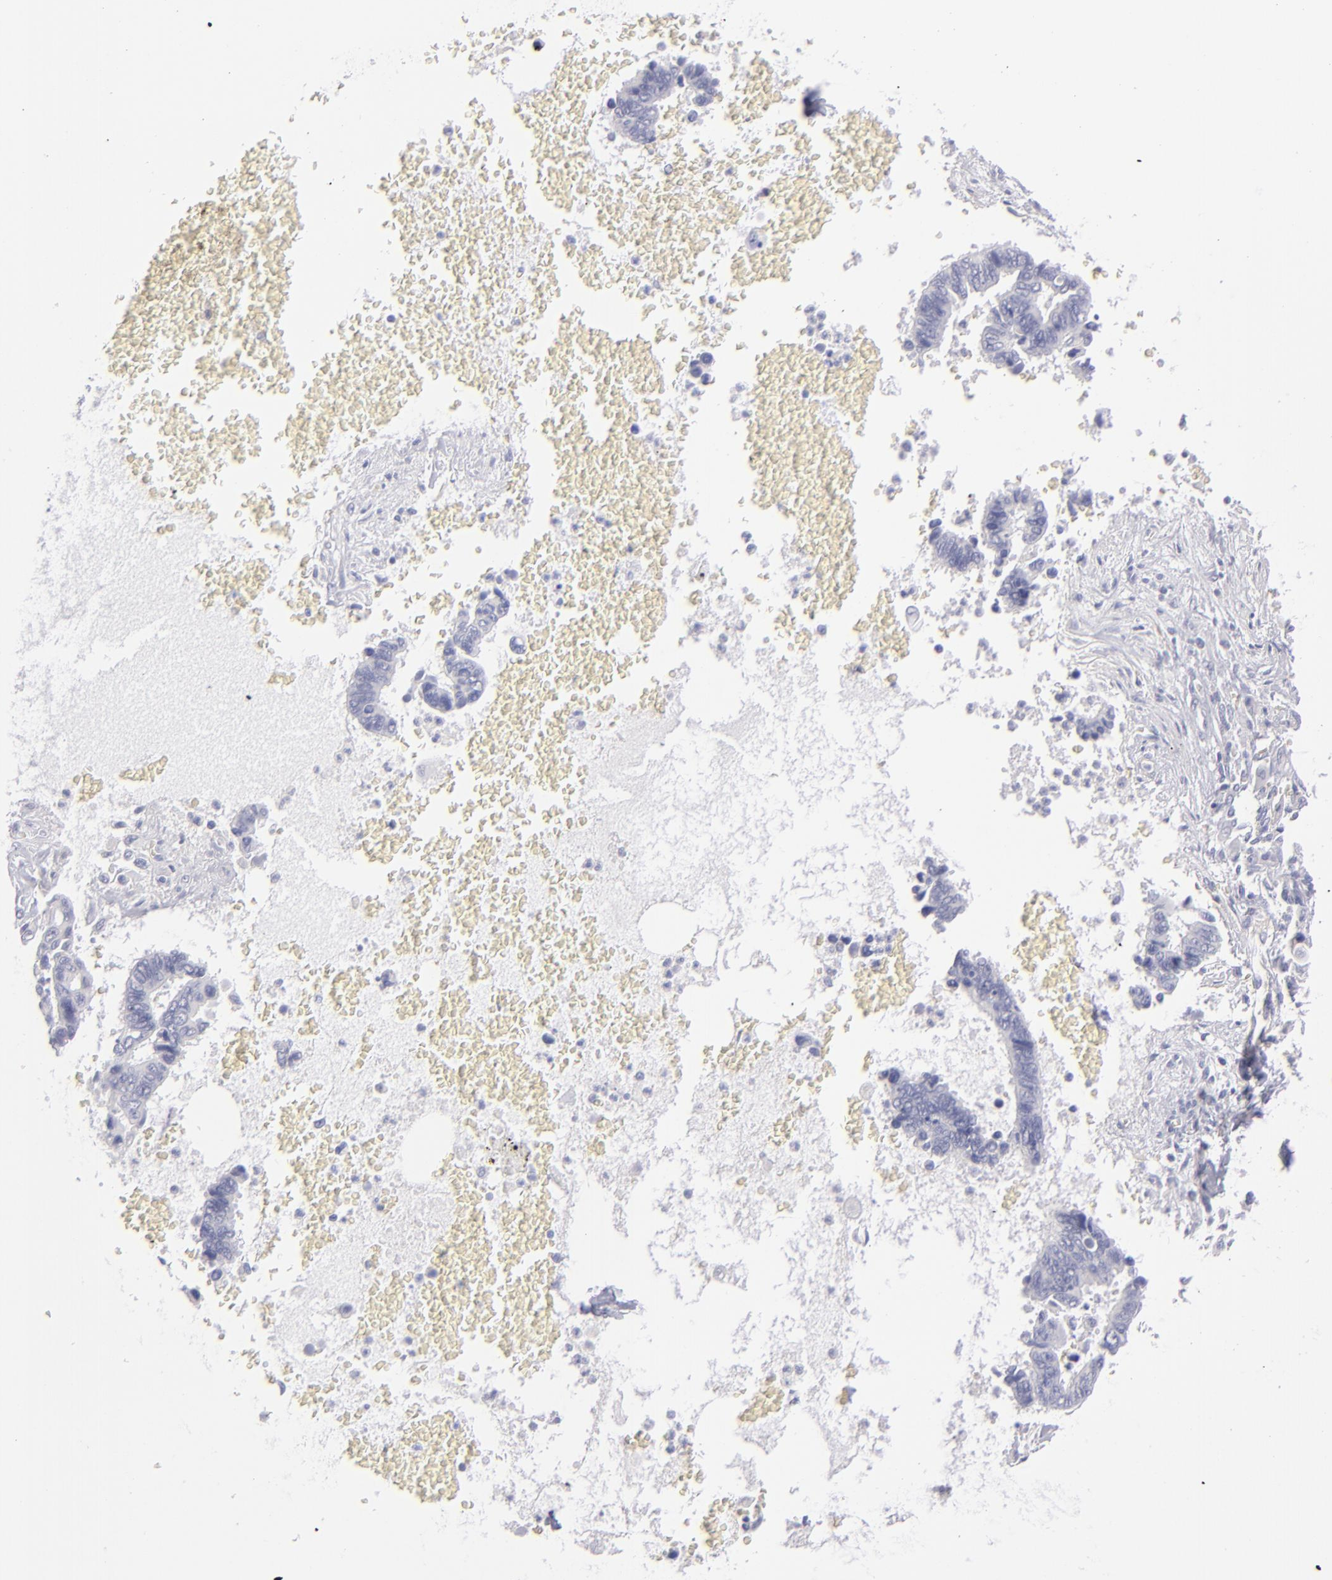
{"staining": {"intensity": "negative", "quantity": "none", "location": "none"}, "tissue": "pancreatic cancer", "cell_type": "Tumor cells", "image_type": "cancer", "snomed": [{"axis": "morphology", "description": "Adenocarcinoma, NOS"}, {"axis": "topography", "description": "Pancreas"}], "caption": "IHC photomicrograph of human pancreatic cancer stained for a protein (brown), which exhibits no expression in tumor cells.", "gene": "MYH11", "patient": {"sex": "female", "age": 70}}